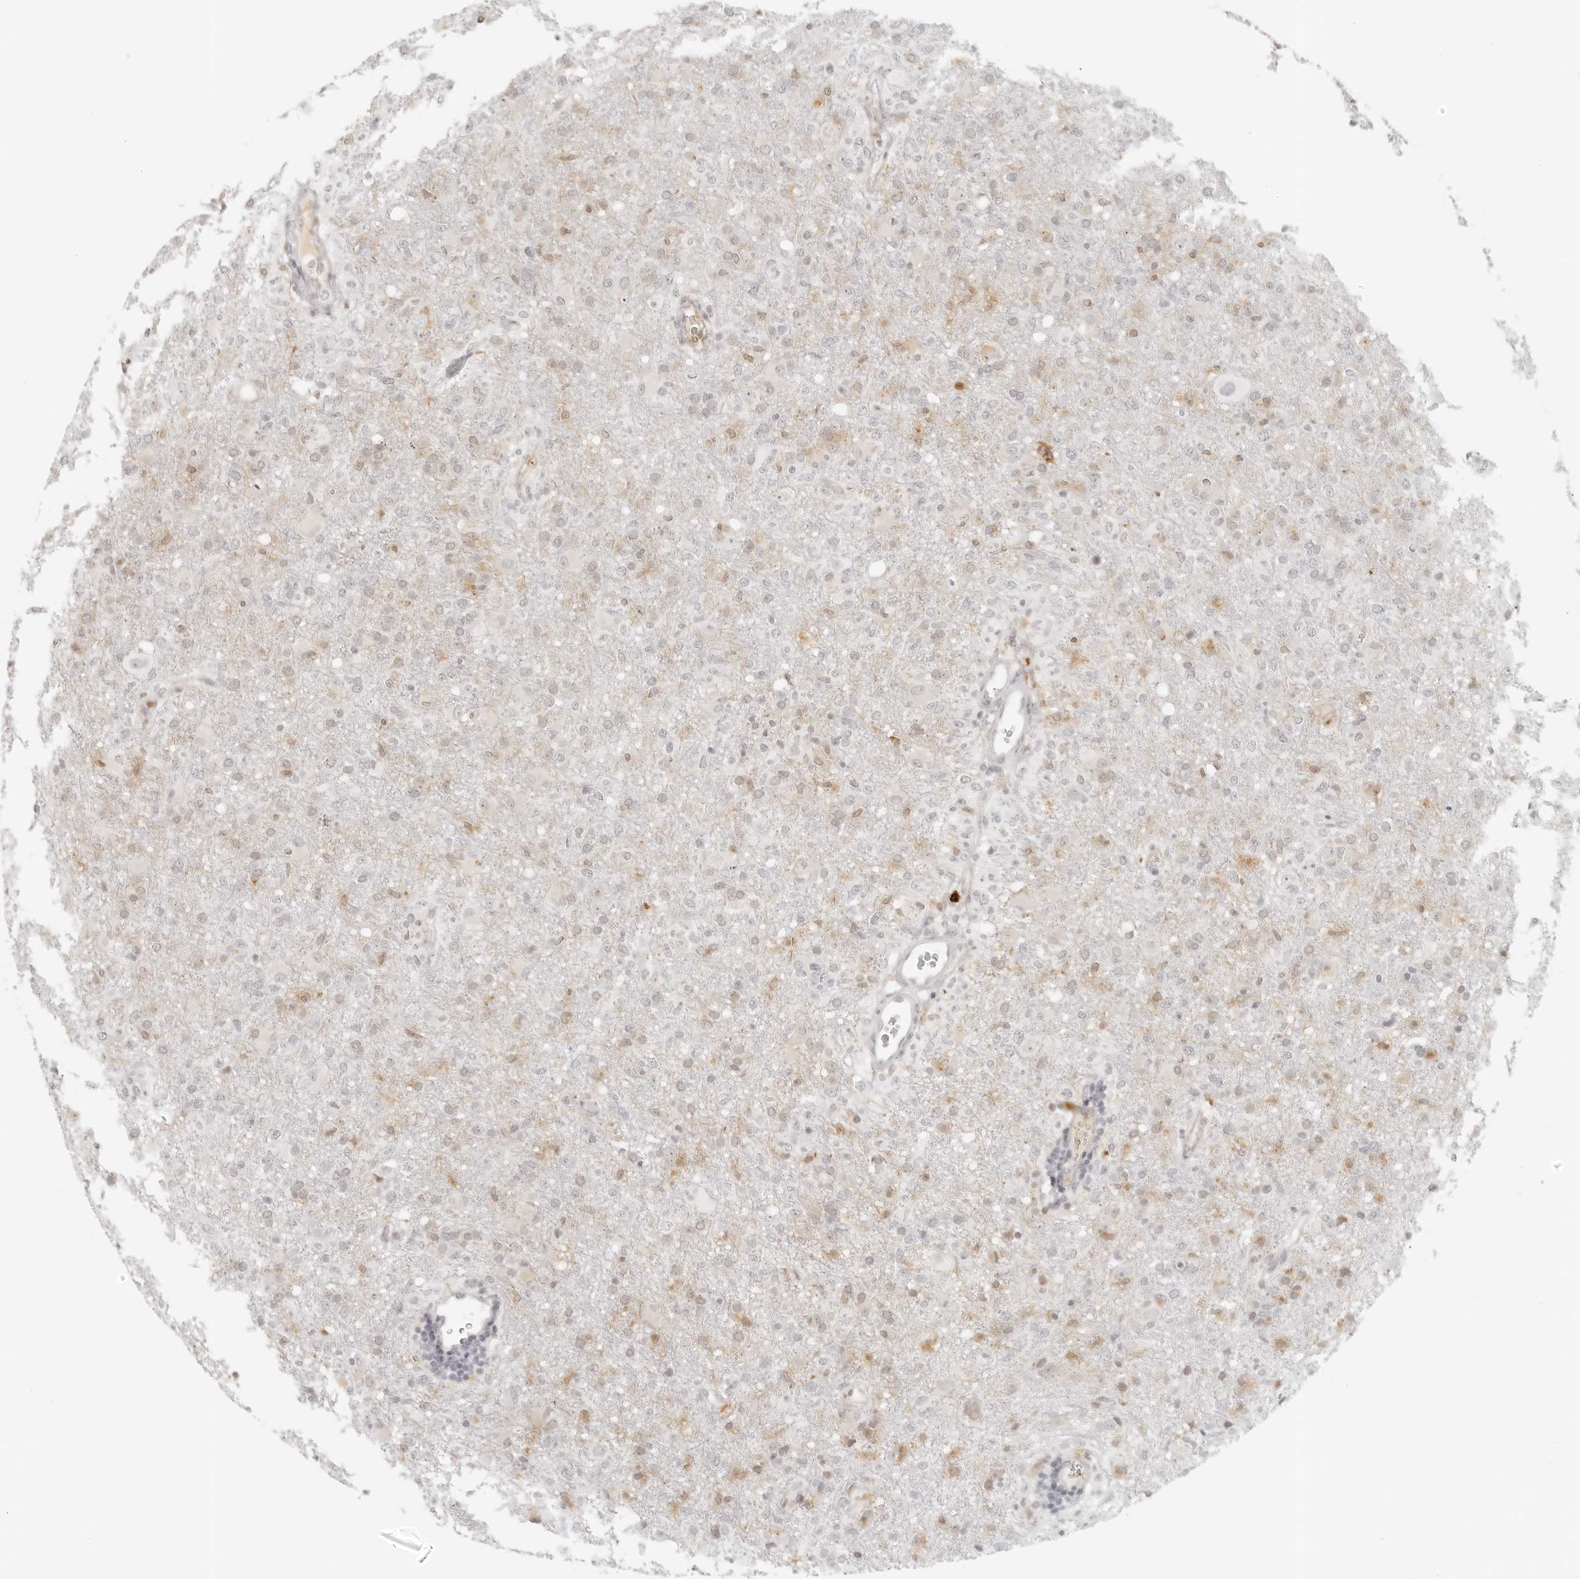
{"staining": {"intensity": "weak", "quantity": "<25%", "location": "nuclear"}, "tissue": "glioma", "cell_type": "Tumor cells", "image_type": "cancer", "snomed": [{"axis": "morphology", "description": "Glioma, malignant, High grade"}, {"axis": "topography", "description": "Brain"}], "caption": "Glioma was stained to show a protein in brown. There is no significant positivity in tumor cells.", "gene": "ZNF678", "patient": {"sex": "female", "age": 57}}